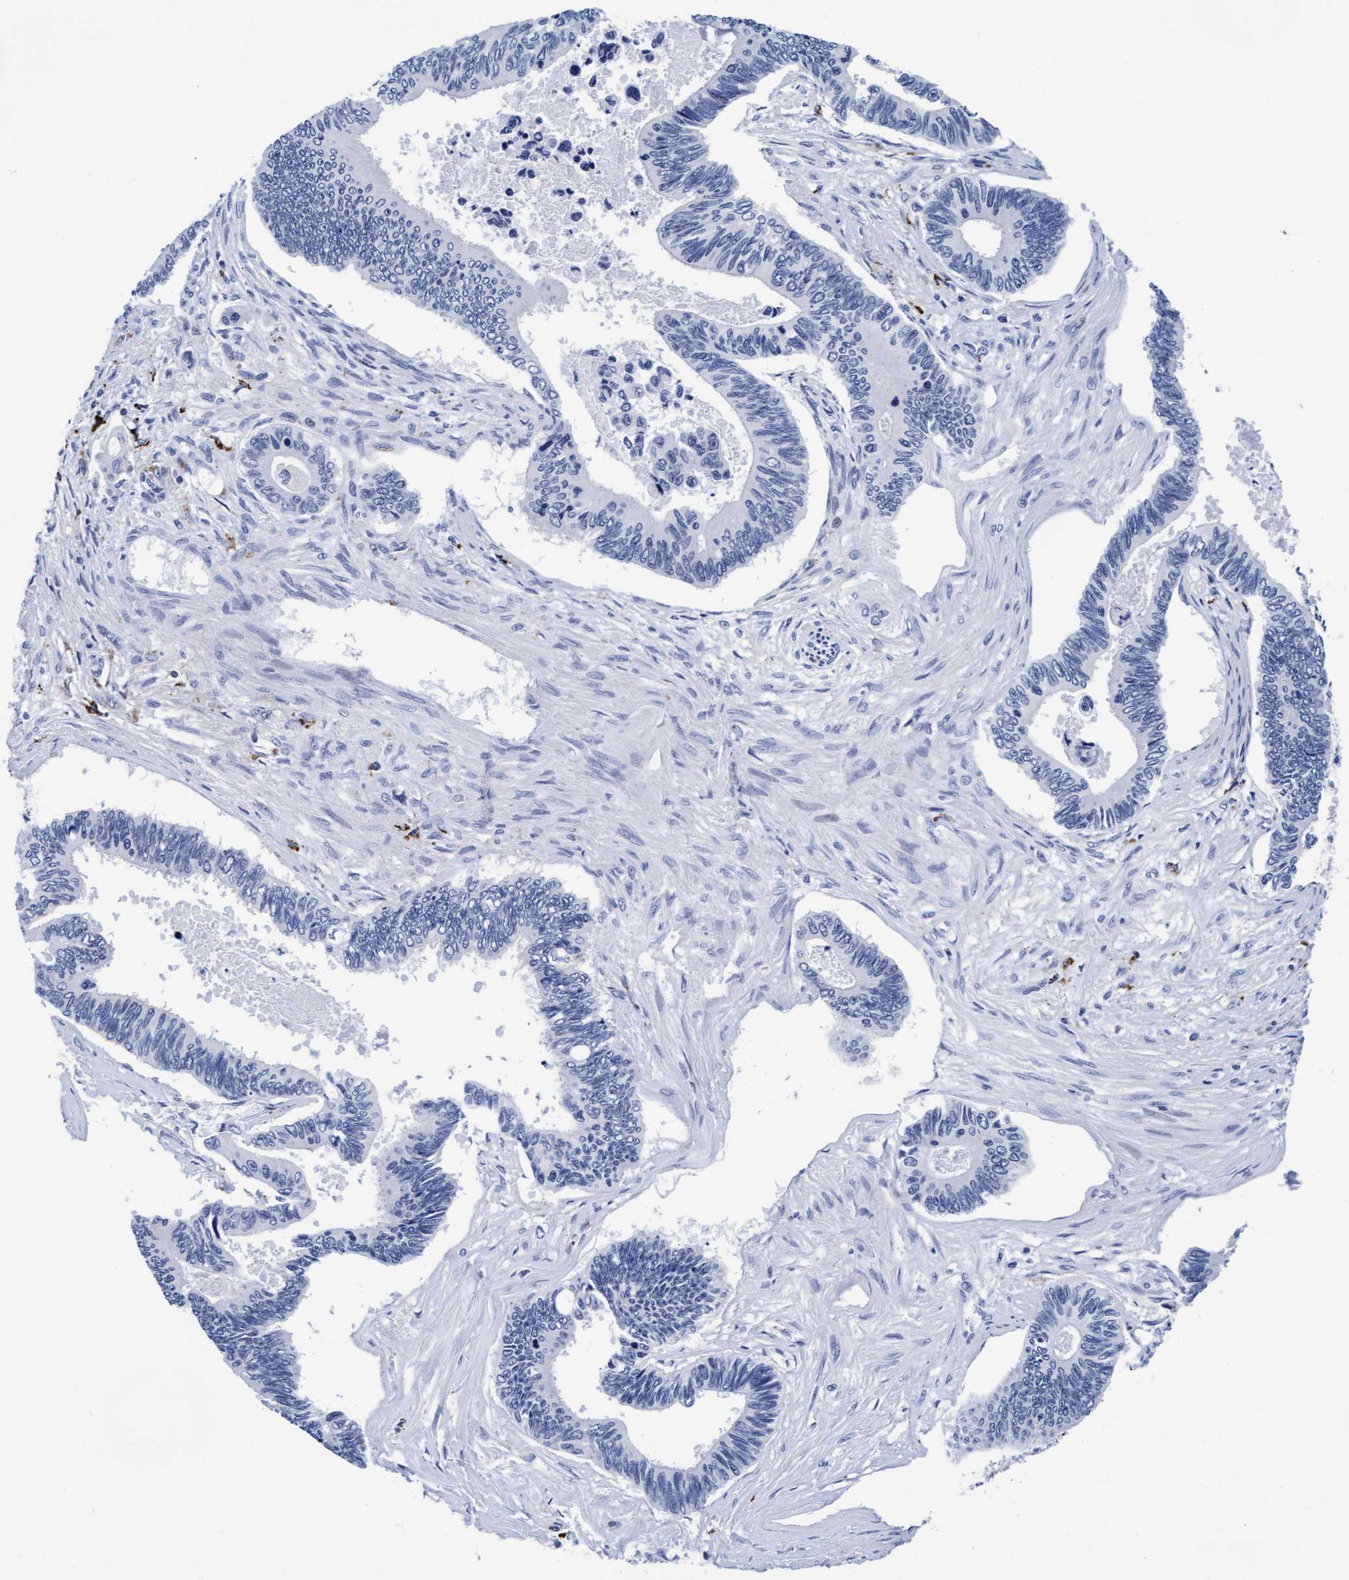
{"staining": {"intensity": "negative", "quantity": "none", "location": "none"}, "tissue": "pancreatic cancer", "cell_type": "Tumor cells", "image_type": "cancer", "snomed": [{"axis": "morphology", "description": "Adenocarcinoma, NOS"}, {"axis": "topography", "description": "Pancreas"}], "caption": "High power microscopy photomicrograph of an immunohistochemistry histopathology image of pancreatic cancer, revealing no significant positivity in tumor cells.", "gene": "ARSG", "patient": {"sex": "female", "age": 70}}